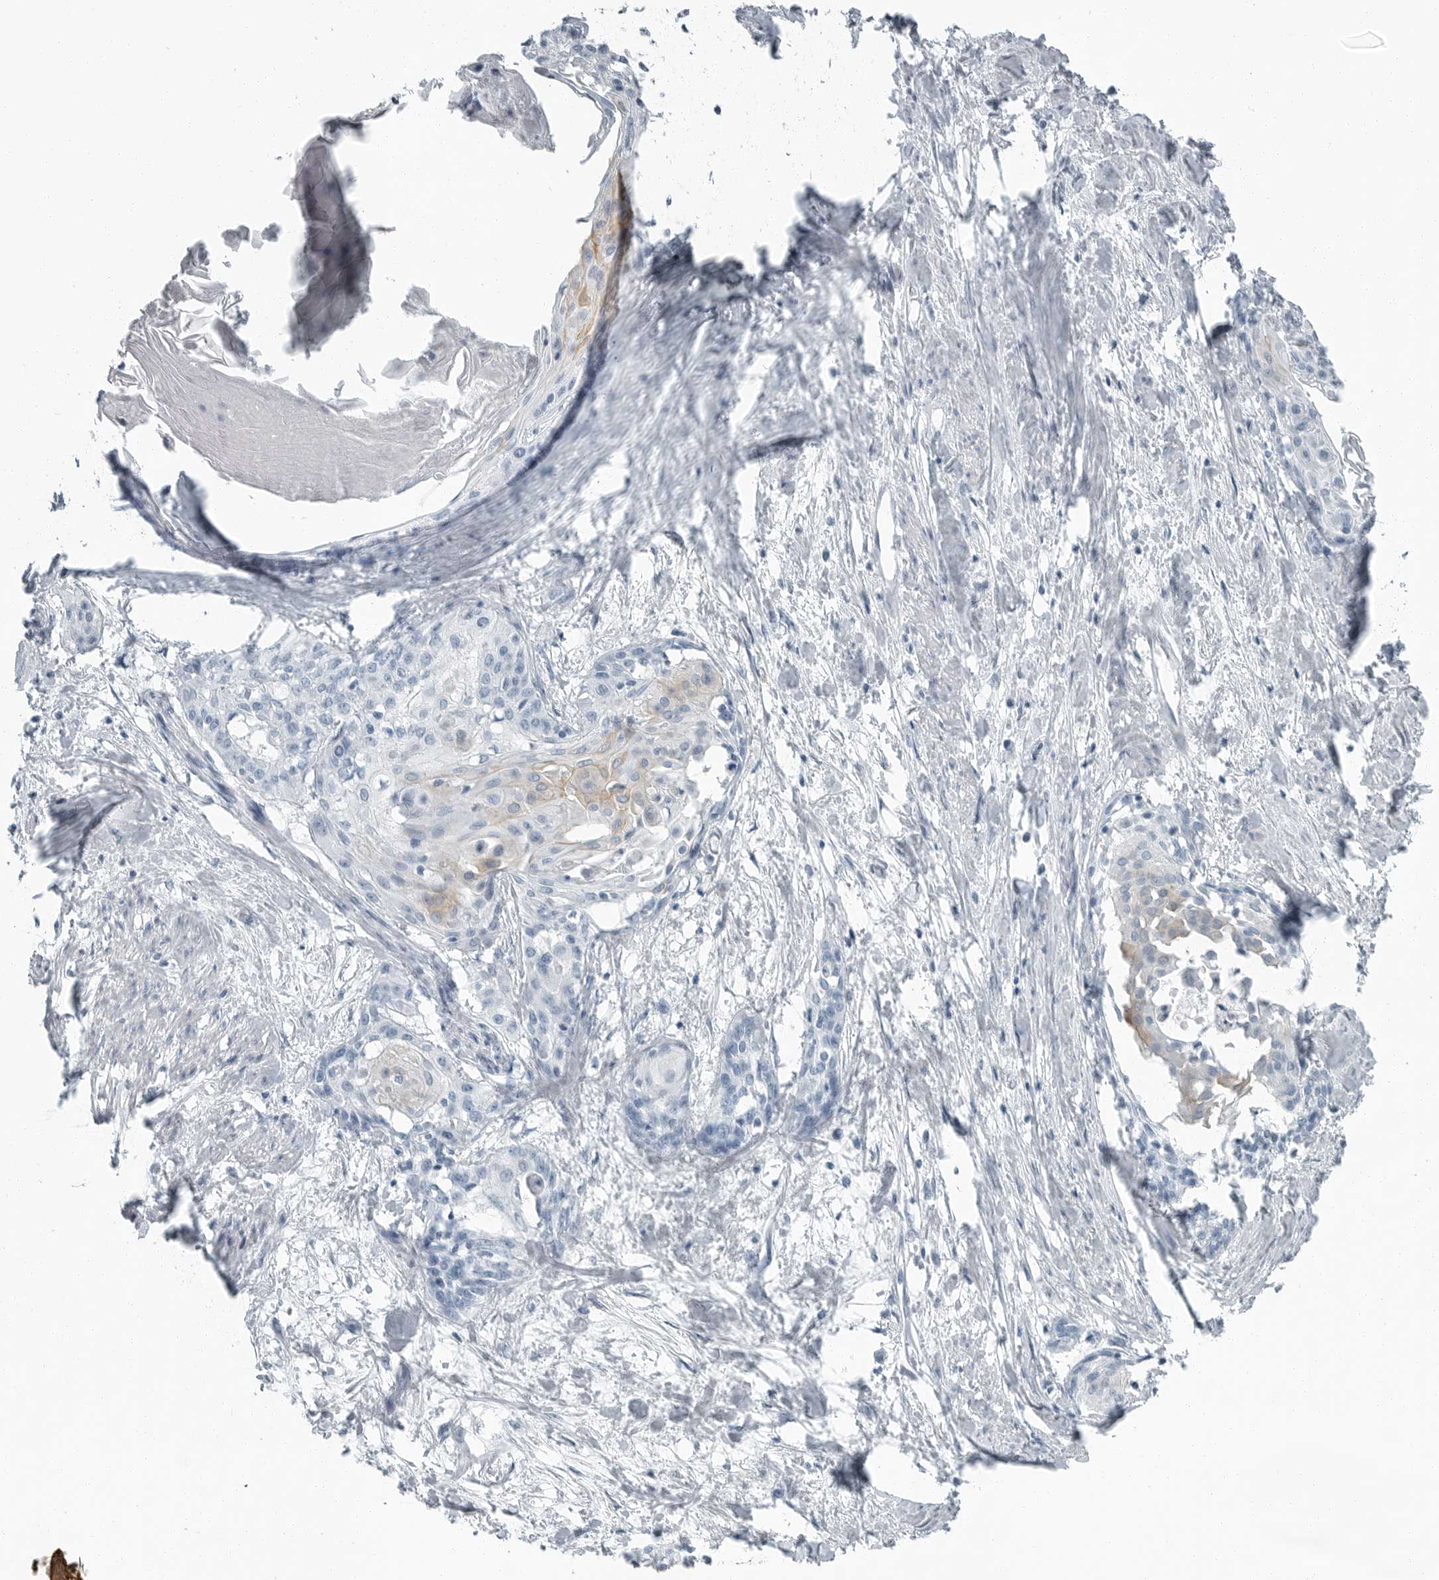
{"staining": {"intensity": "negative", "quantity": "none", "location": "none"}, "tissue": "cervical cancer", "cell_type": "Tumor cells", "image_type": "cancer", "snomed": [{"axis": "morphology", "description": "Squamous cell carcinoma, NOS"}, {"axis": "topography", "description": "Cervix"}], "caption": "This is a histopathology image of IHC staining of cervical cancer (squamous cell carcinoma), which shows no positivity in tumor cells.", "gene": "FABP6", "patient": {"sex": "female", "age": 57}}